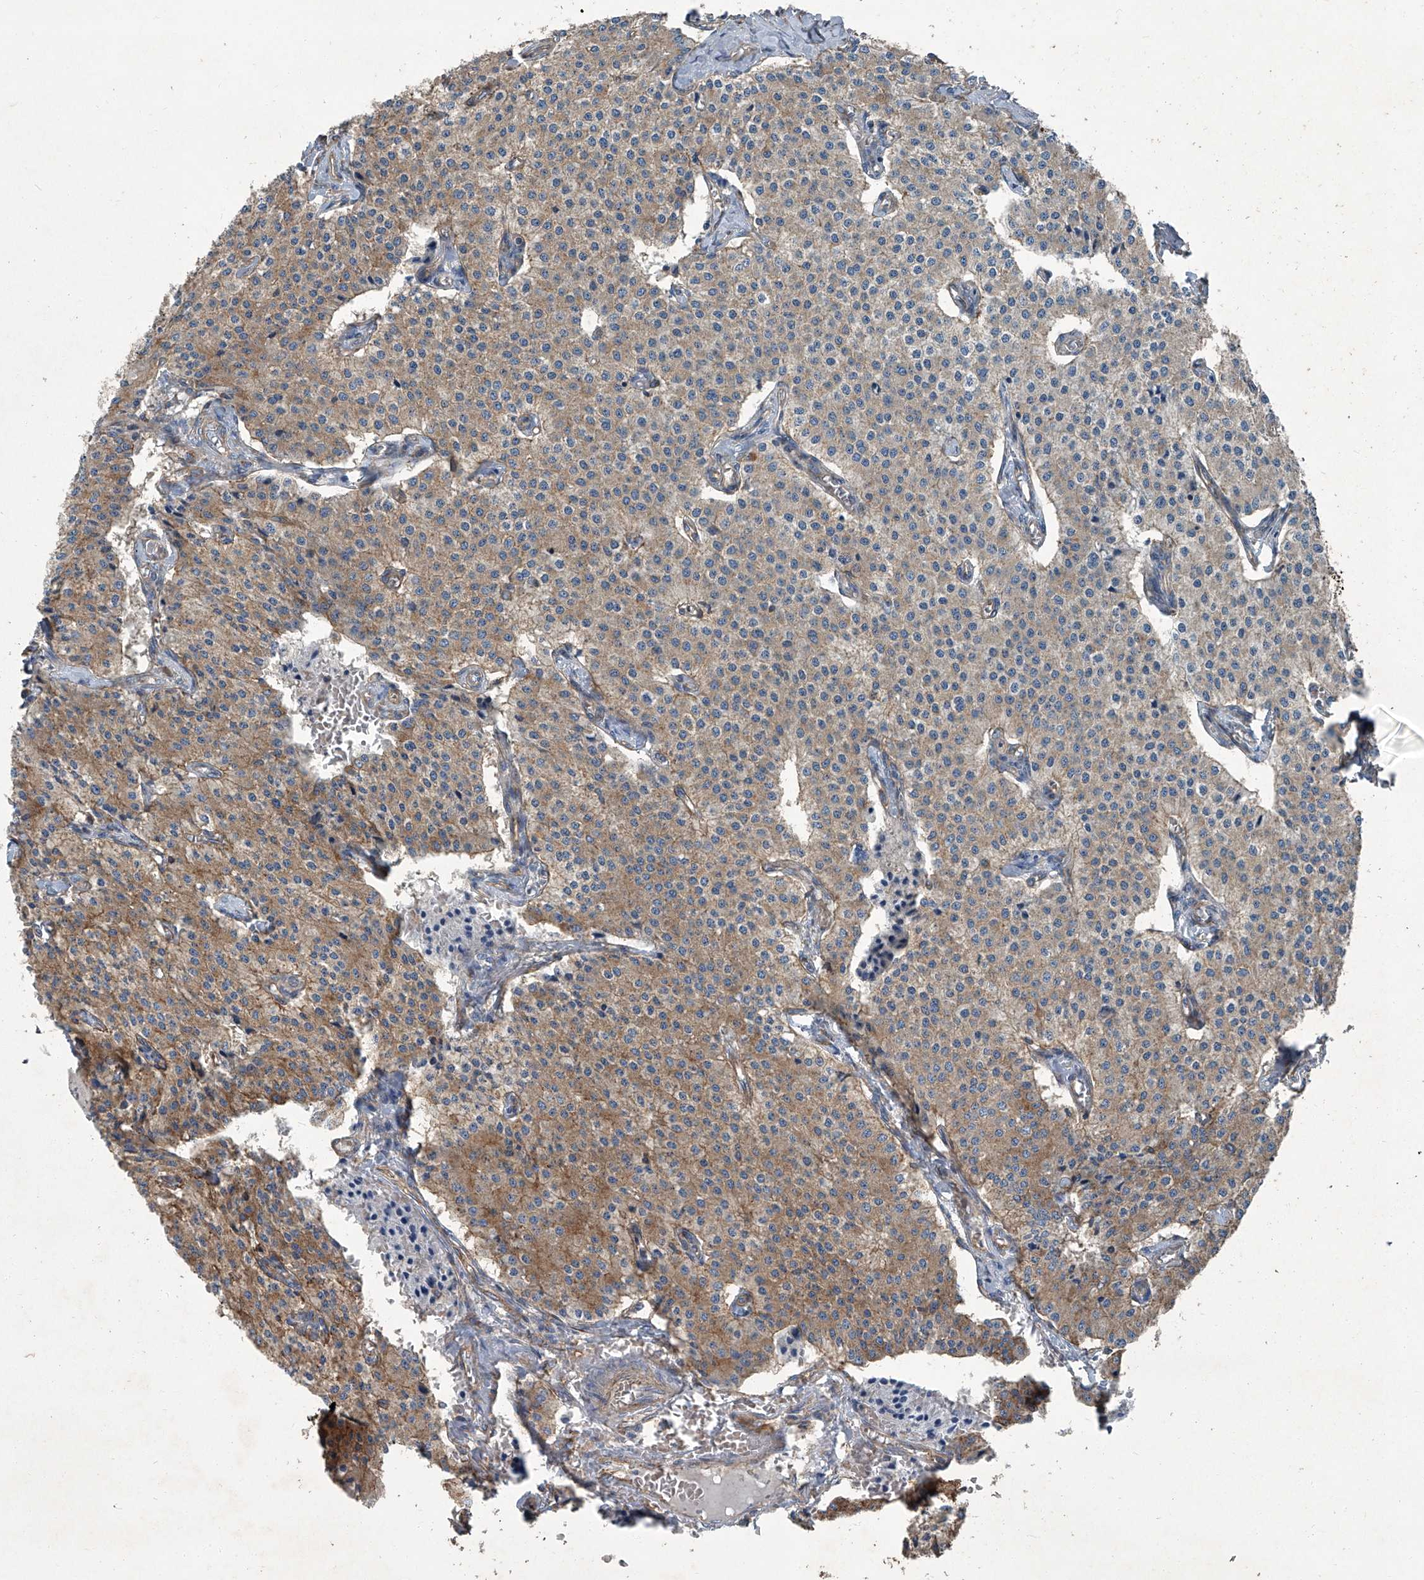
{"staining": {"intensity": "moderate", "quantity": ">75%", "location": "cytoplasmic/membranous"}, "tissue": "carcinoid", "cell_type": "Tumor cells", "image_type": "cancer", "snomed": [{"axis": "morphology", "description": "Carcinoid, malignant, NOS"}, {"axis": "topography", "description": "Colon"}], "caption": "The micrograph demonstrates immunohistochemical staining of carcinoid. There is moderate cytoplasmic/membranous expression is seen in approximately >75% of tumor cells. The staining is performed using DAB (3,3'-diaminobenzidine) brown chromogen to label protein expression. The nuclei are counter-stained blue using hematoxylin.", "gene": "PIGH", "patient": {"sex": "female", "age": 52}}